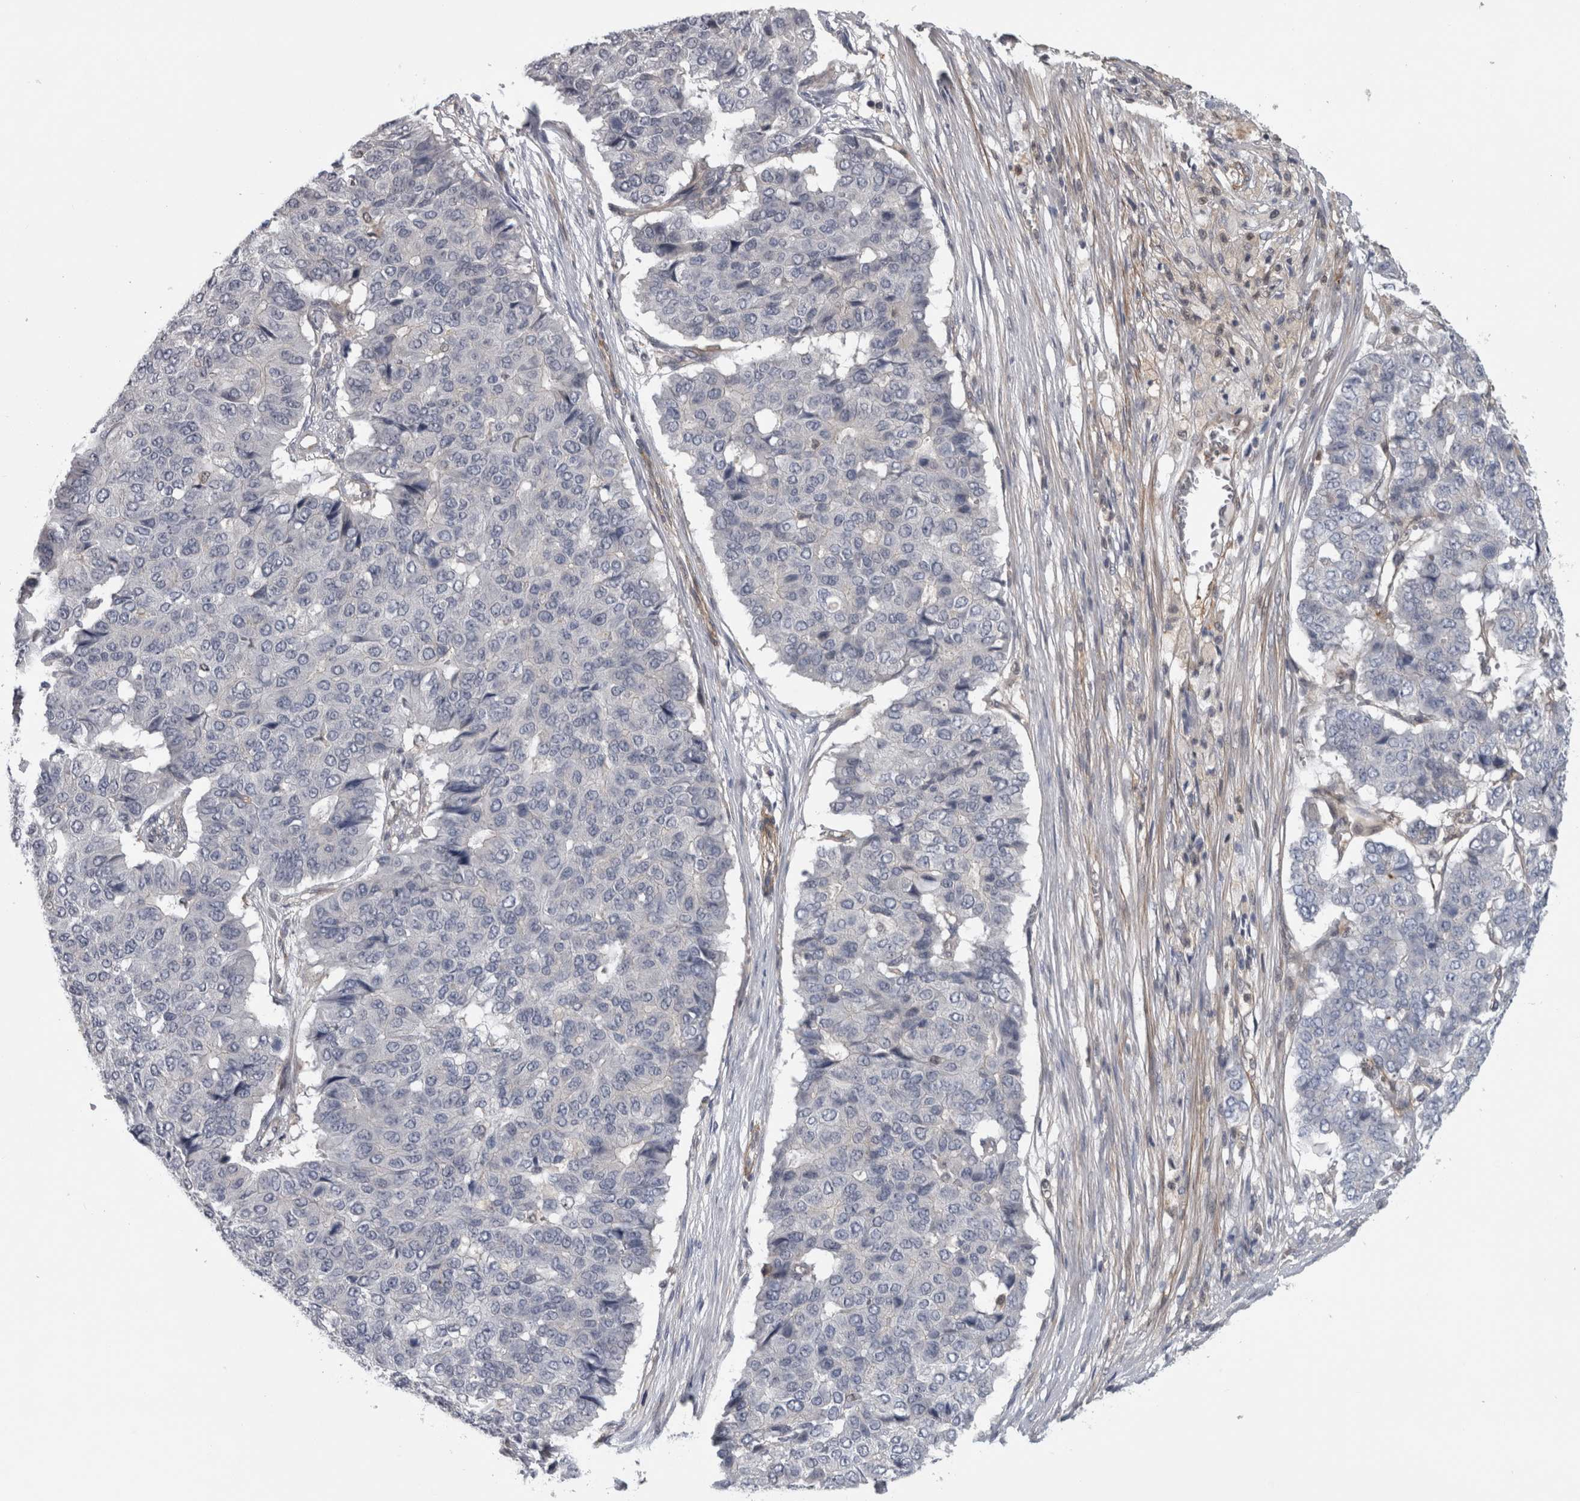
{"staining": {"intensity": "negative", "quantity": "none", "location": "none"}, "tissue": "pancreatic cancer", "cell_type": "Tumor cells", "image_type": "cancer", "snomed": [{"axis": "morphology", "description": "Adenocarcinoma, NOS"}, {"axis": "topography", "description": "Pancreas"}], "caption": "There is no significant staining in tumor cells of pancreatic cancer.", "gene": "NAPRT", "patient": {"sex": "male", "age": 50}}